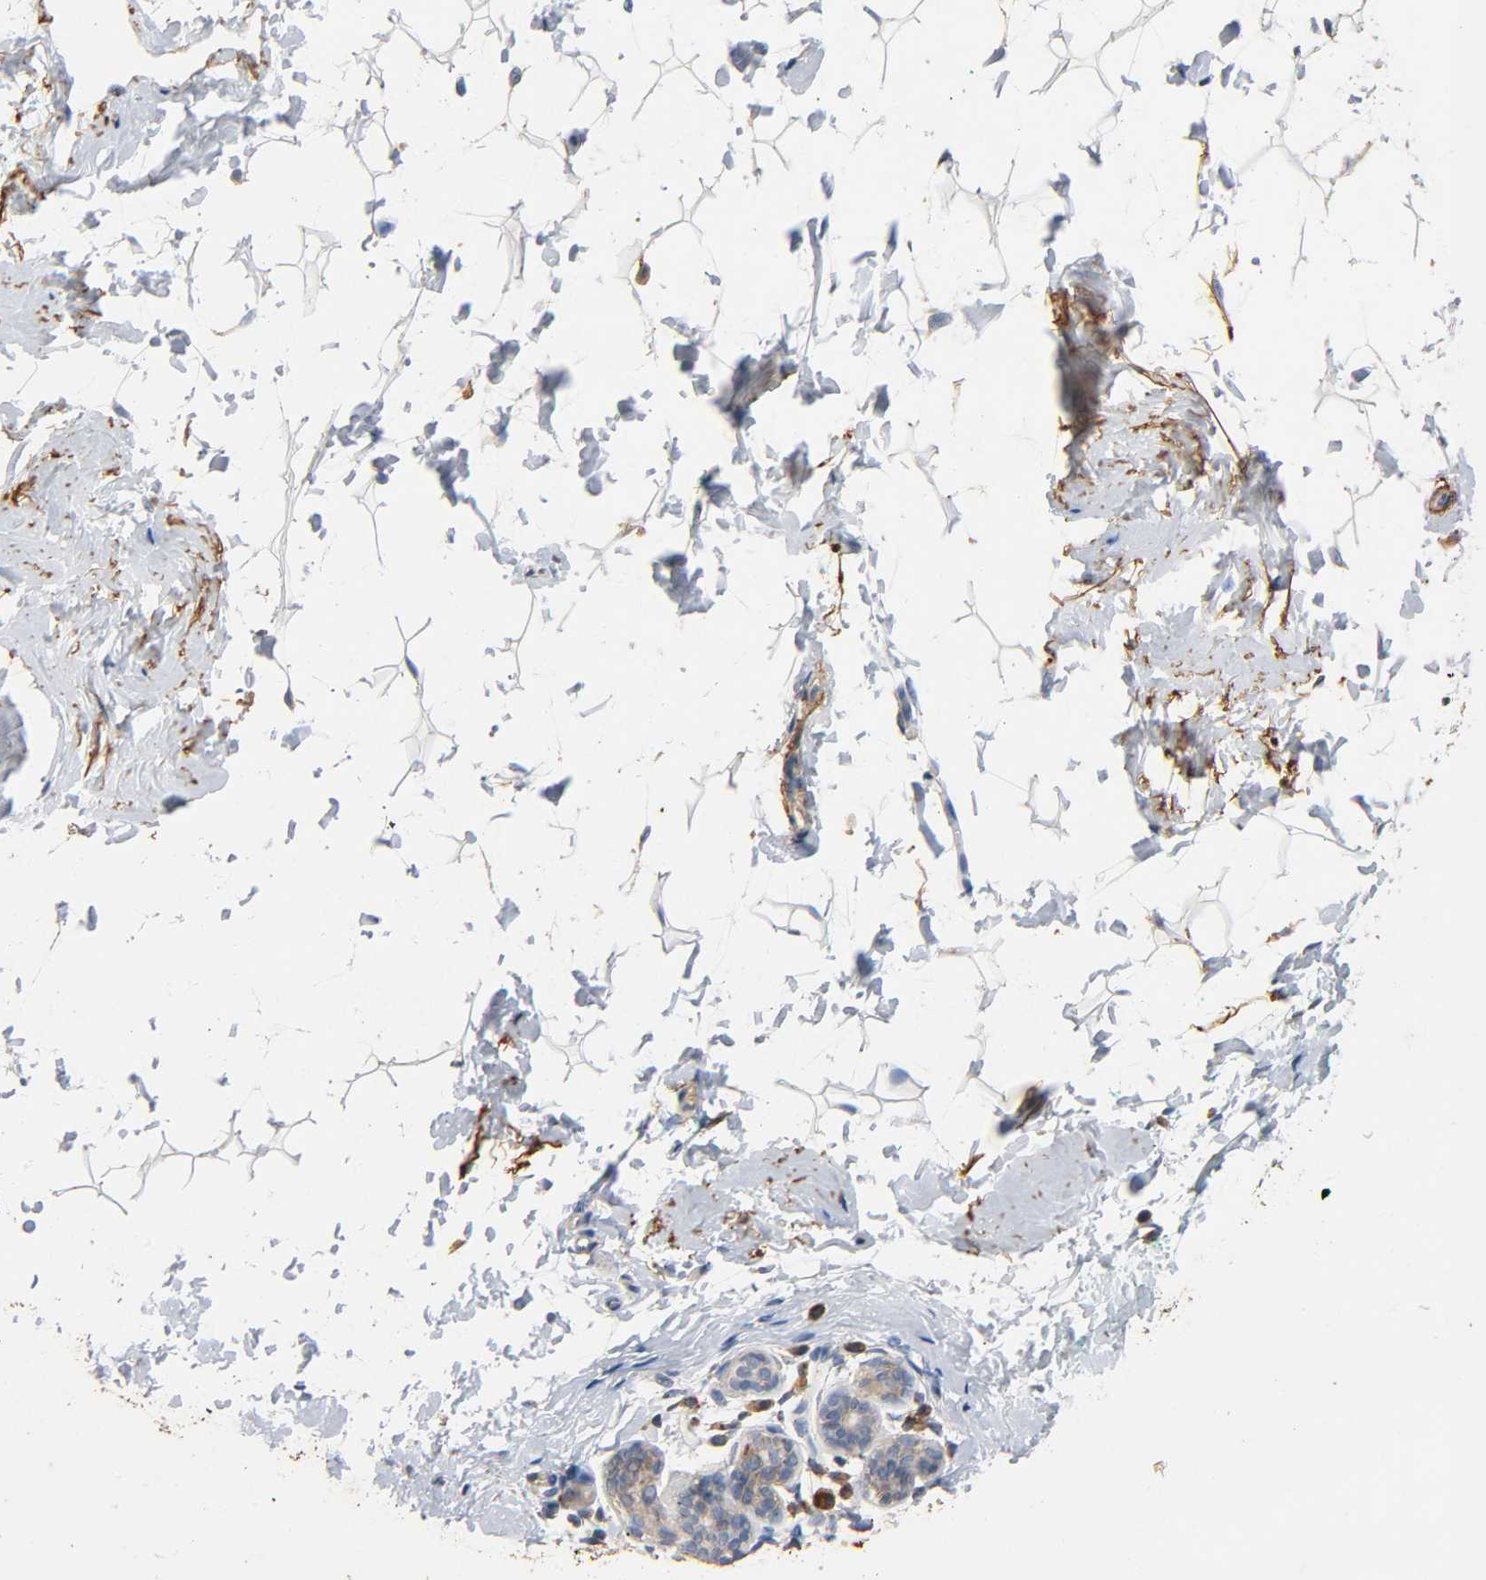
{"staining": {"intensity": "moderate", "quantity": ">75%", "location": "cytoplasmic/membranous"}, "tissue": "breast", "cell_type": "Adipocytes", "image_type": "normal", "snomed": [{"axis": "morphology", "description": "Normal tissue, NOS"}, {"axis": "topography", "description": "Breast"}], "caption": "Immunohistochemical staining of normal human breast reveals moderate cytoplasmic/membranous protein expression in about >75% of adipocytes.", "gene": "NDUFS3", "patient": {"sex": "female", "age": 52}}